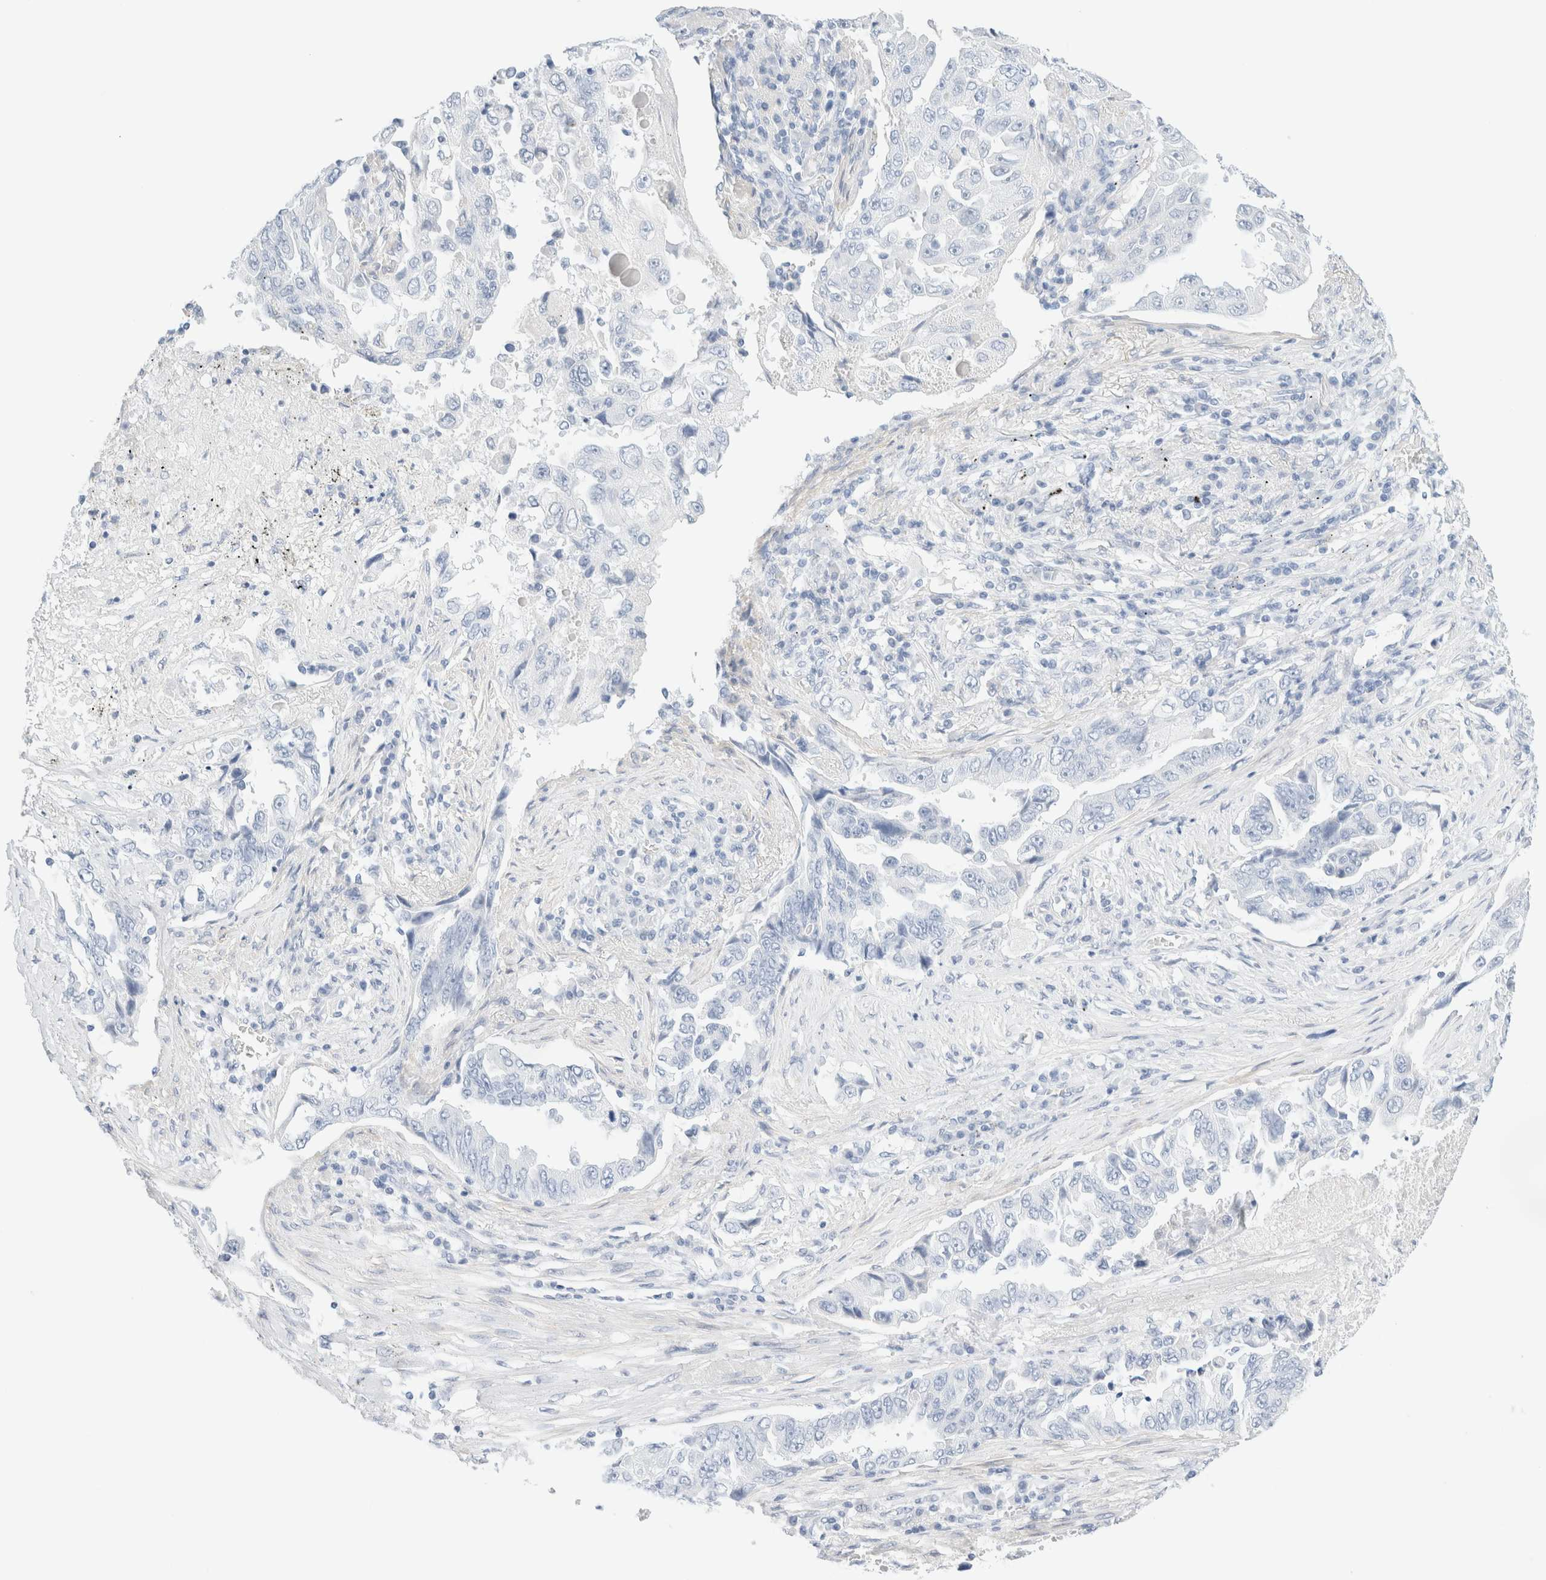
{"staining": {"intensity": "negative", "quantity": "none", "location": "none"}, "tissue": "lung cancer", "cell_type": "Tumor cells", "image_type": "cancer", "snomed": [{"axis": "morphology", "description": "Adenocarcinoma, NOS"}, {"axis": "topography", "description": "Lung"}], "caption": "DAB immunohistochemical staining of lung adenocarcinoma displays no significant positivity in tumor cells. (IHC, brightfield microscopy, high magnification).", "gene": "DPYS", "patient": {"sex": "female", "age": 51}}